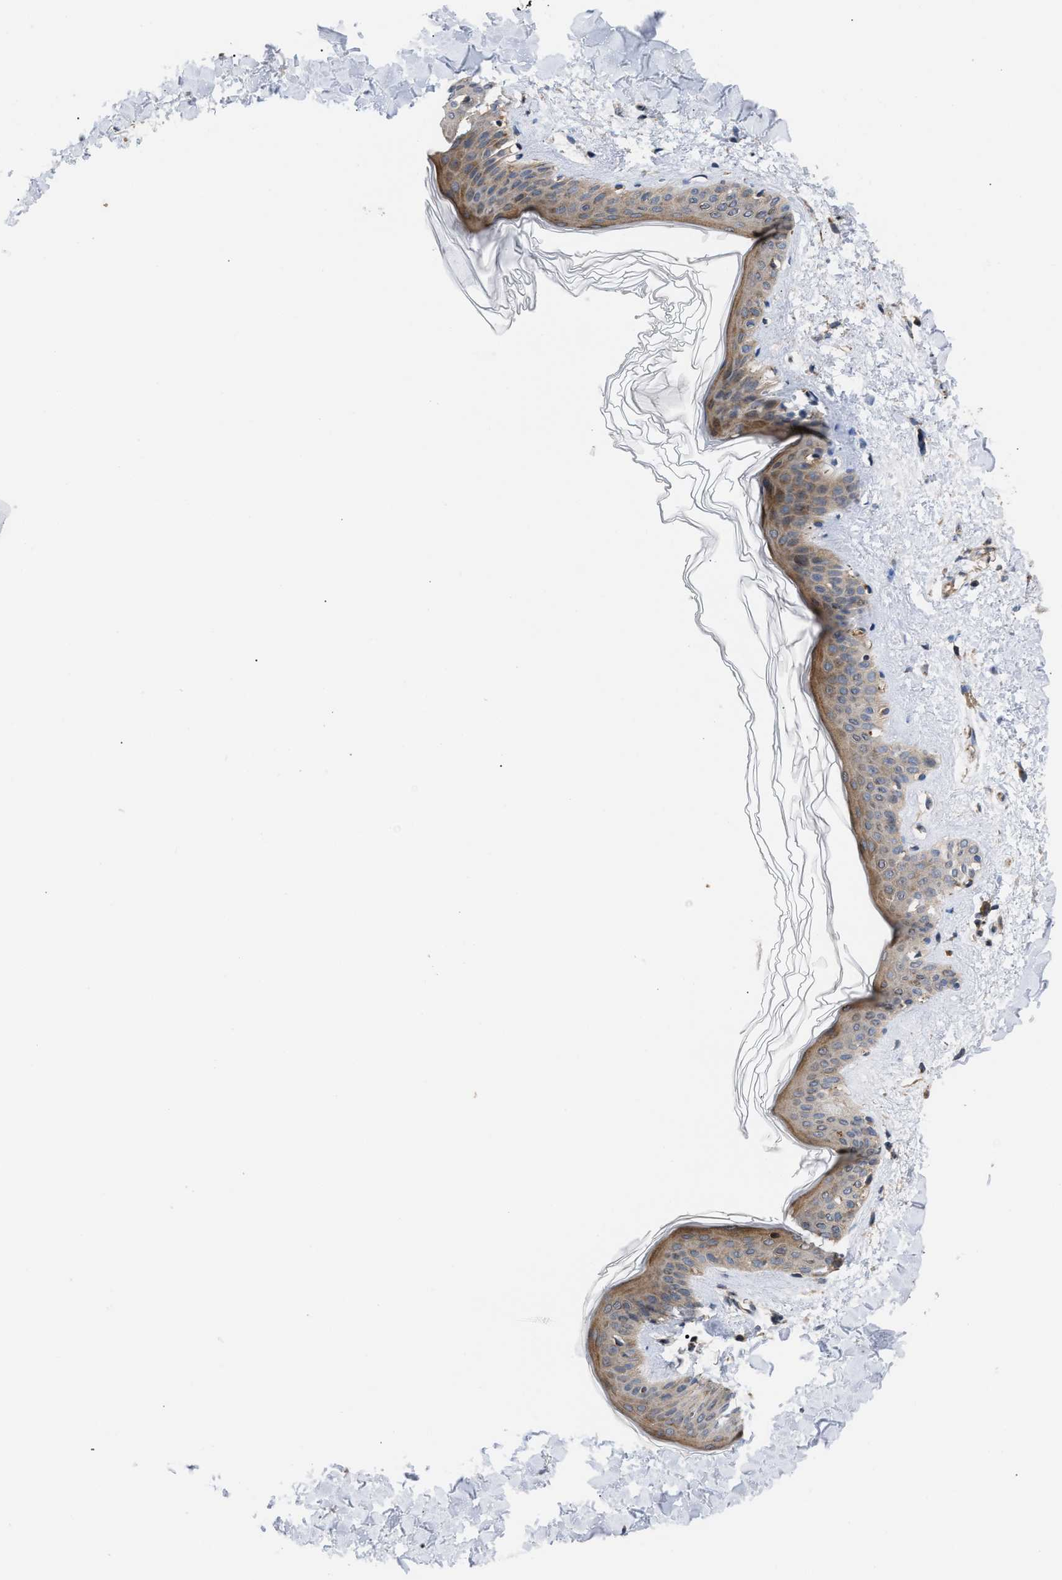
{"staining": {"intensity": "moderate", "quantity": ">75%", "location": "cytoplasmic/membranous"}, "tissue": "skin", "cell_type": "Fibroblasts", "image_type": "normal", "snomed": [{"axis": "morphology", "description": "Normal tissue, NOS"}, {"axis": "topography", "description": "Skin"}], "caption": "An immunohistochemistry (IHC) micrograph of benign tissue is shown. Protein staining in brown highlights moderate cytoplasmic/membranous positivity in skin within fibroblasts.", "gene": "LAPTM4B", "patient": {"sex": "female", "age": 41}}